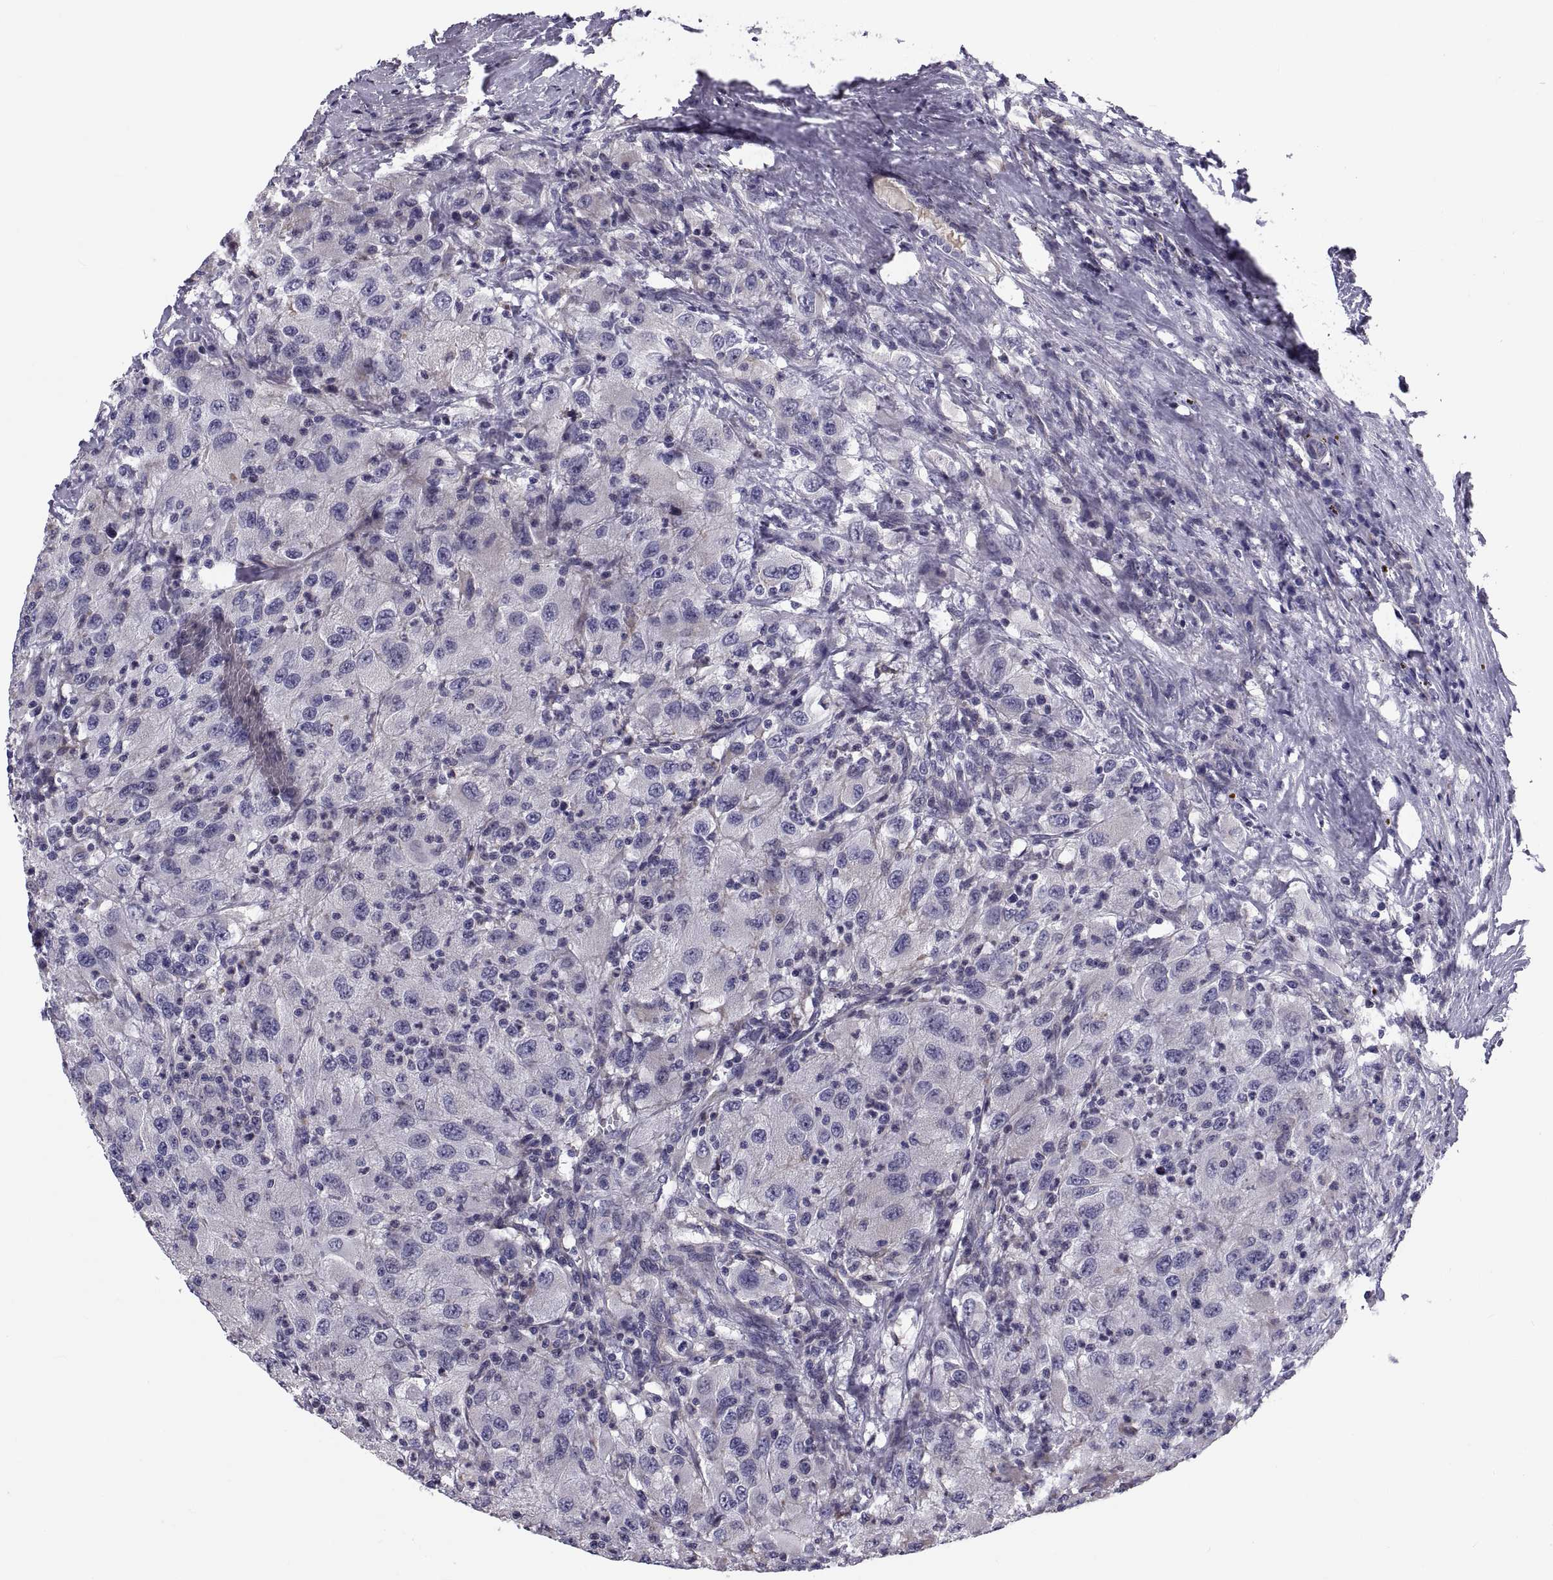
{"staining": {"intensity": "negative", "quantity": "none", "location": "none"}, "tissue": "renal cancer", "cell_type": "Tumor cells", "image_type": "cancer", "snomed": [{"axis": "morphology", "description": "Adenocarcinoma, NOS"}, {"axis": "topography", "description": "Kidney"}], "caption": "The IHC histopathology image has no significant staining in tumor cells of renal cancer (adenocarcinoma) tissue.", "gene": "ANO1", "patient": {"sex": "female", "age": 67}}